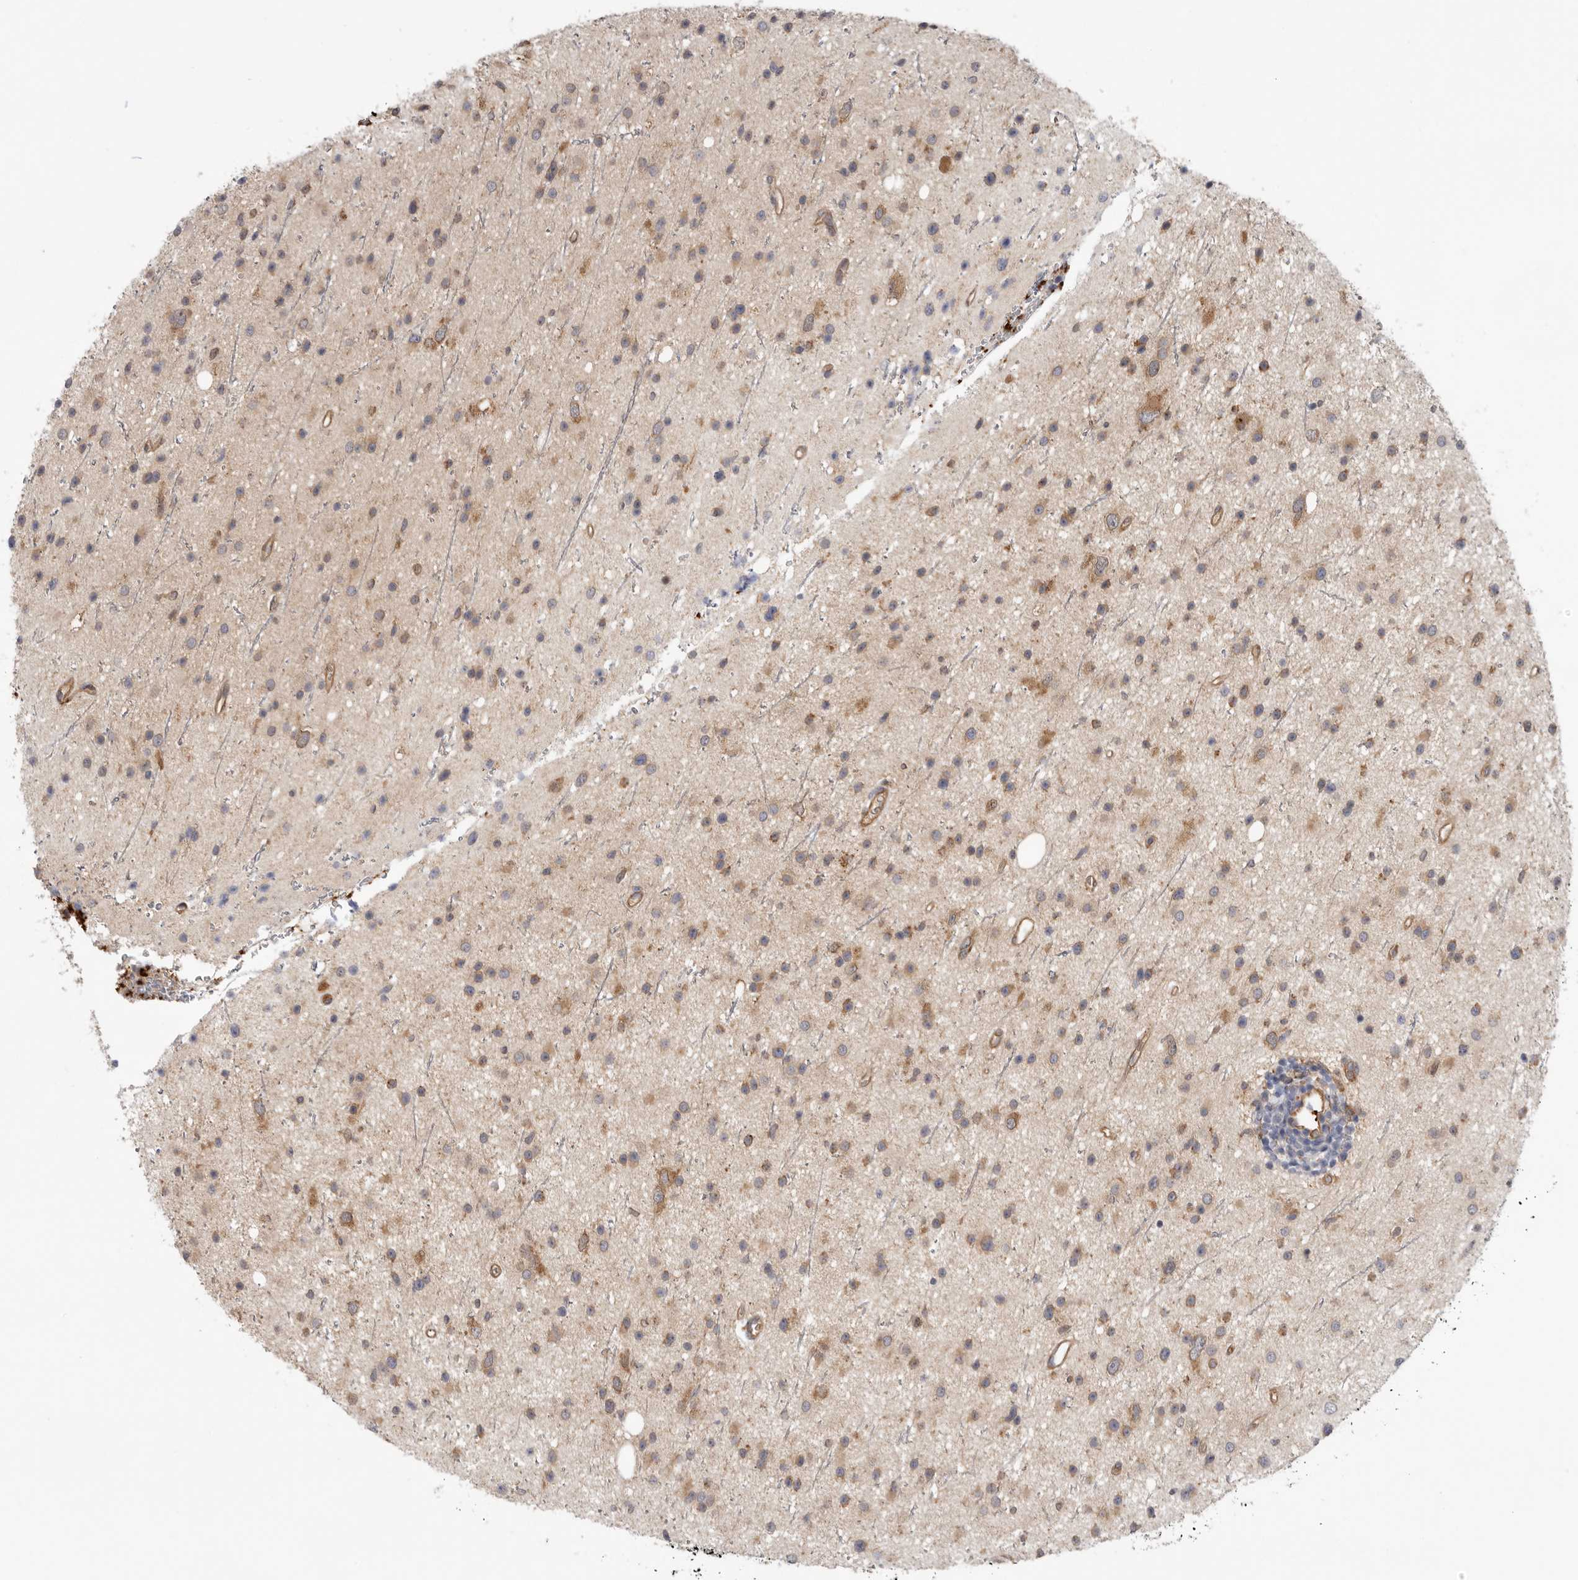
{"staining": {"intensity": "moderate", "quantity": ">75%", "location": "cytoplasmic/membranous"}, "tissue": "glioma", "cell_type": "Tumor cells", "image_type": "cancer", "snomed": [{"axis": "morphology", "description": "Glioma, malignant, Low grade"}, {"axis": "topography", "description": "Cerebral cortex"}], "caption": "Immunohistochemical staining of low-grade glioma (malignant) shows medium levels of moderate cytoplasmic/membranous protein staining in about >75% of tumor cells. (DAB IHC with brightfield microscopy, high magnification).", "gene": "CDC42BPB", "patient": {"sex": "female", "age": 39}}